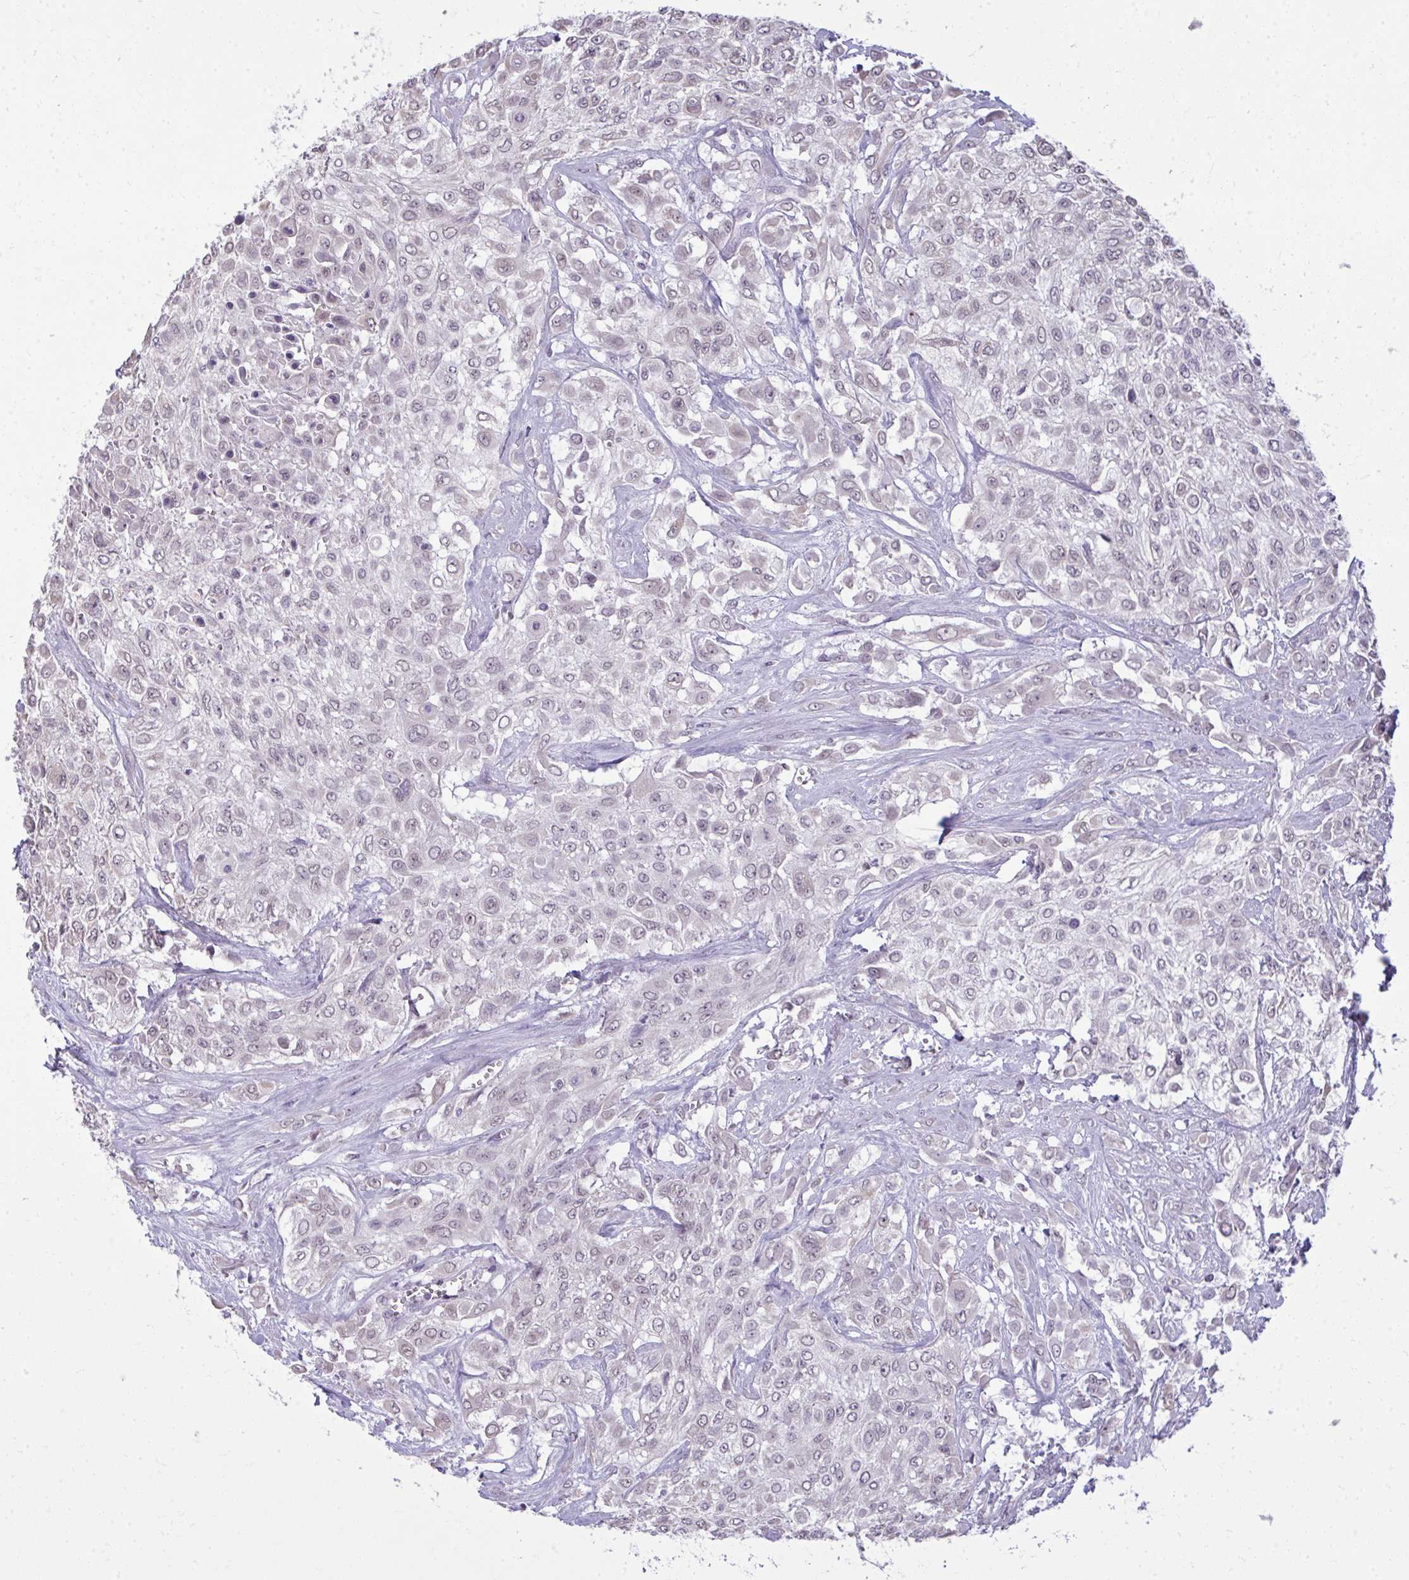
{"staining": {"intensity": "negative", "quantity": "none", "location": "none"}, "tissue": "urothelial cancer", "cell_type": "Tumor cells", "image_type": "cancer", "snomed": [{"axis": "morphology", "description": "Urothelial carcinoma, High grade"}, {"axis": "topography", "description": "Urinary bladder"}], "caption": "This photomicrograph is of urothelial cancer stained with immunohistochemistry to label a protein in brown with the nuclei are counter-stained blue. There is no positivity in tumor cells.", "gene": "NPPA", "patient": {"sex": "male", "age": 57}}